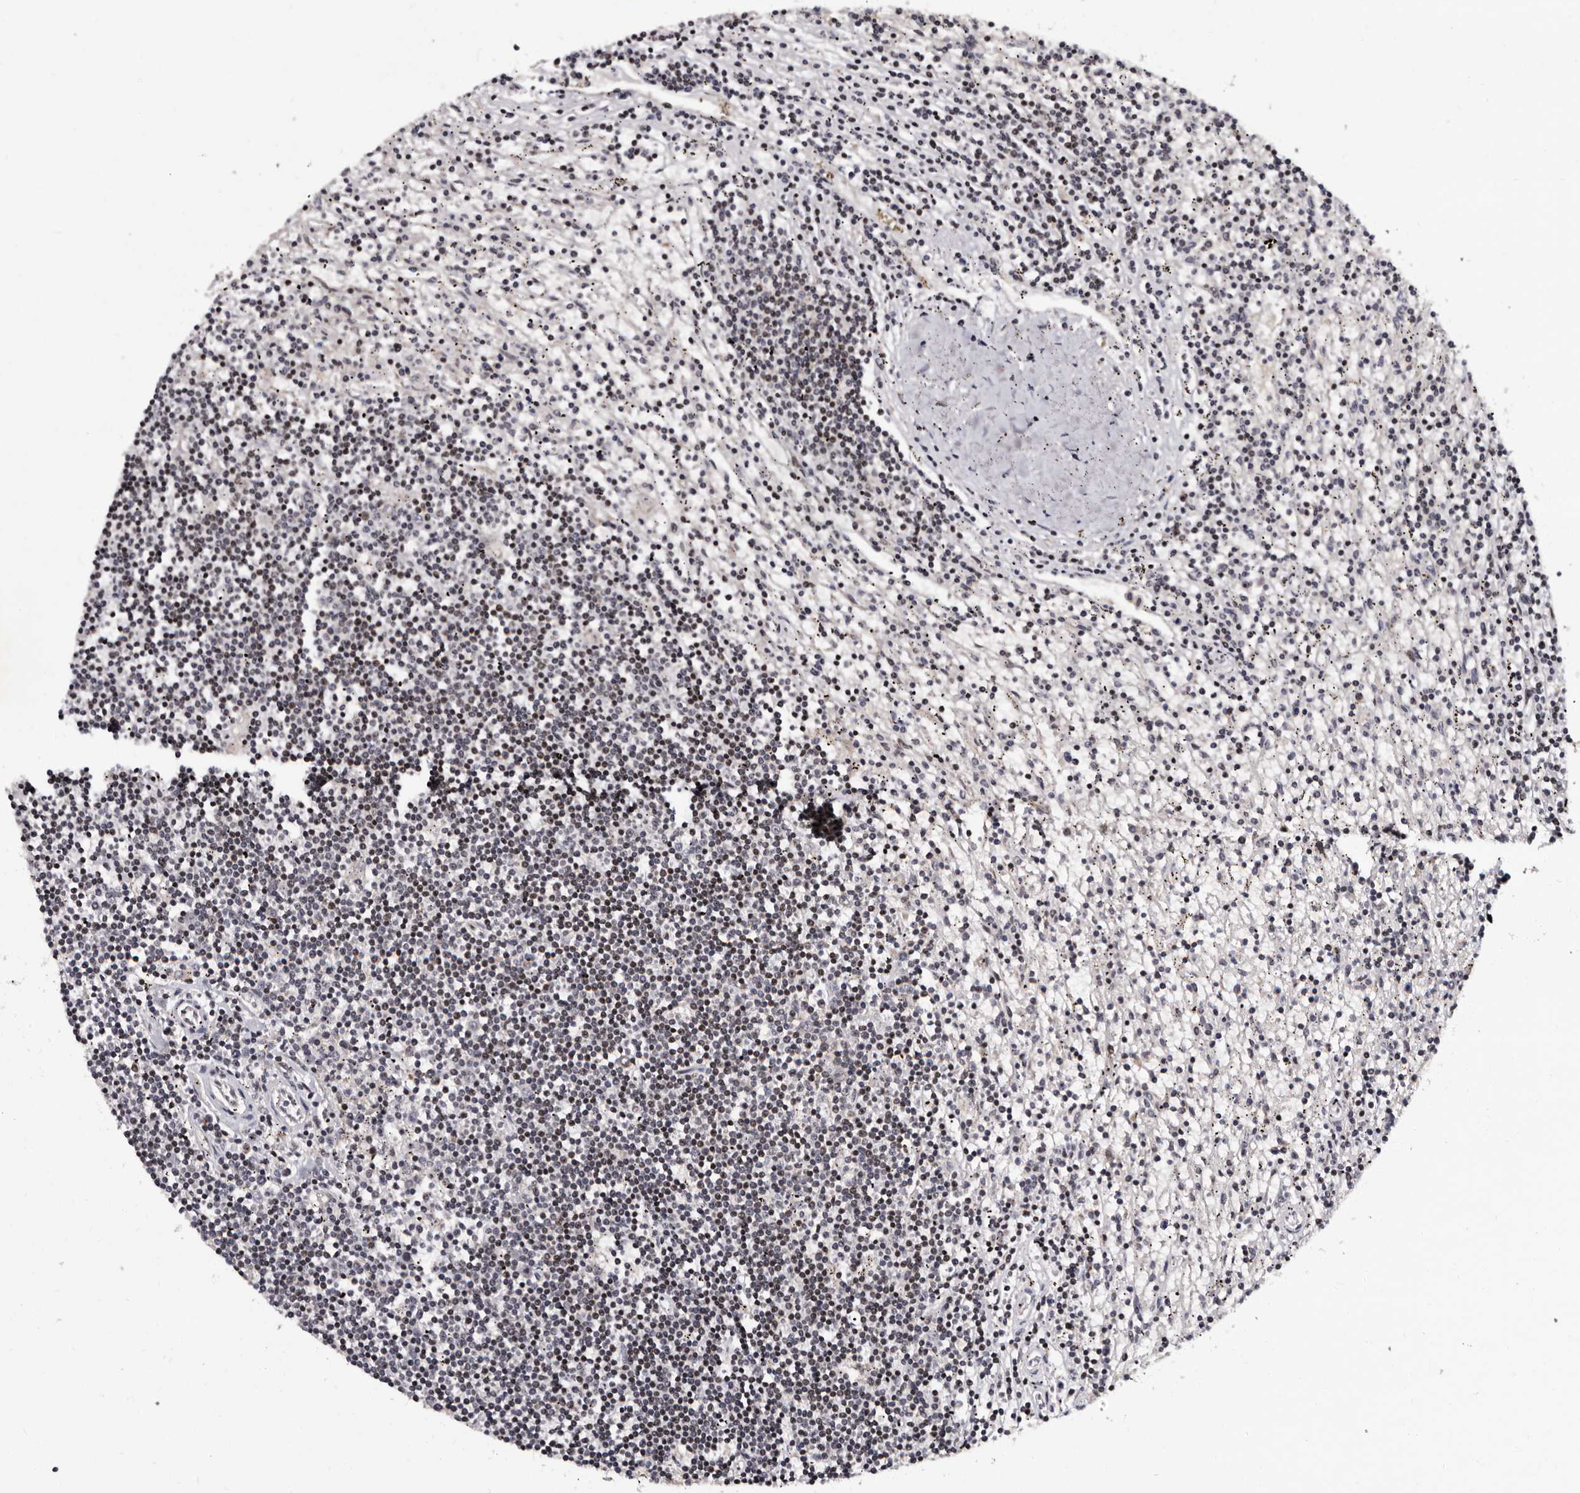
{"staining": {"intensity": "negative", "quantity": "none", "location": "none"}, "tissue": "lymphoma", "cell_type": "Tumor cells", "image_type": "cancer", "snomed": [{"axis": "morphology", "description": "Malignant lymphoma, non-Hodgkin's type, Low grade"}, {"axis": "topography", "description": "Spleen"}], "caption": "The immunohistochemistry (IHC) micrograph has no significant positivity in tumor cells of lymphoma tissue.", "gene": "TNKS", "patient": {"sex": "male", "age": 76}}